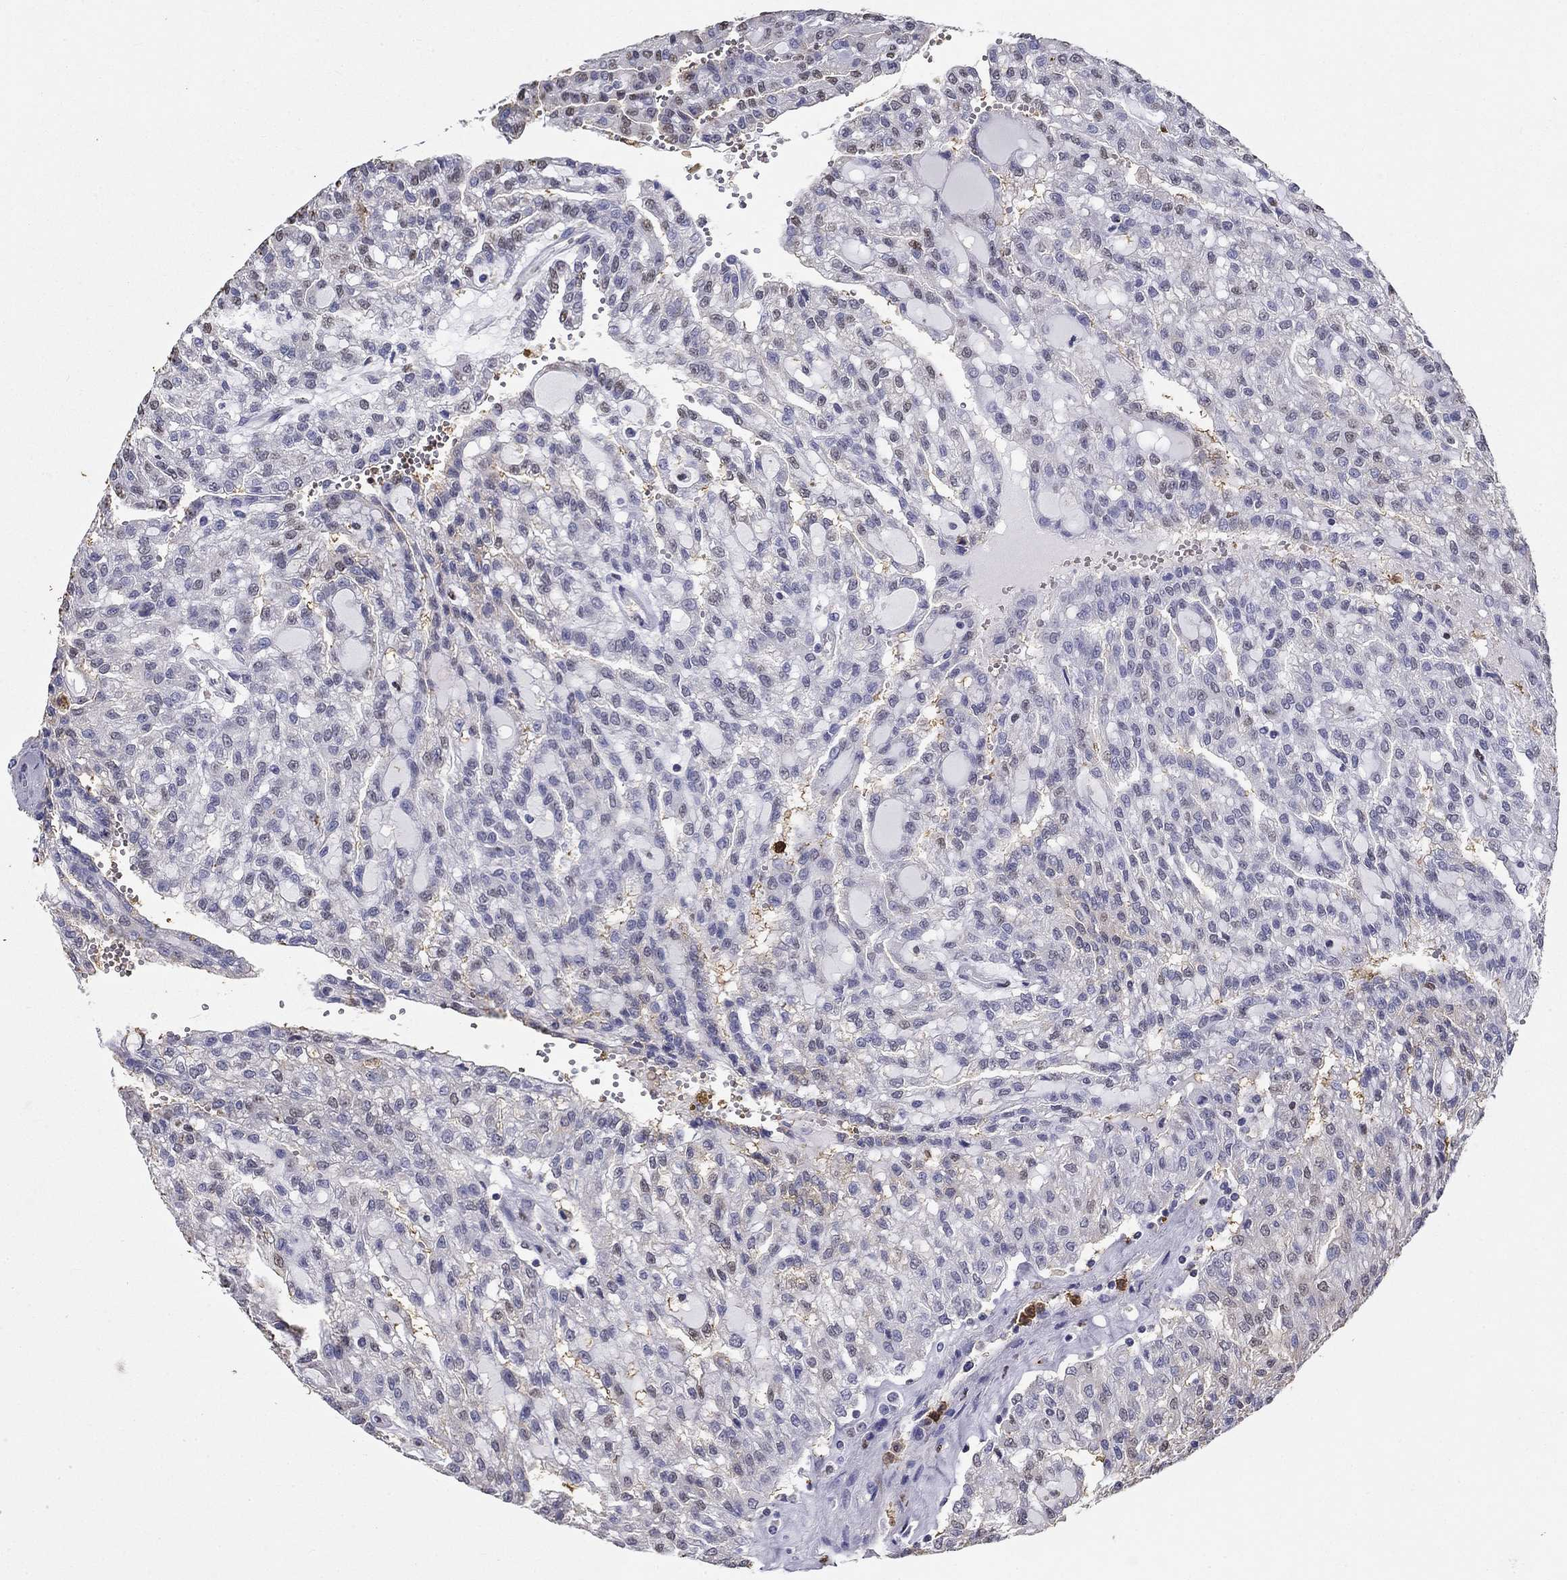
{"staining": {"intensity": "negative", "quantity": "none", "location": "none"}, "tissue": "renal cancer", "cell_type": "Tumor cells", "image_type": "cancer", "snomed": [{"axis": "morphology", "description": "Adenocarcinoma, NOS"}, {"axis": "topography", "description": "Kidney"}], "caption": "Histopathology image shows no protein staining in tumor cells of adenocarcinoma (renal) tissue.", "gene": "IGSF8", "patient": {"sex": "male", "age": 63}}